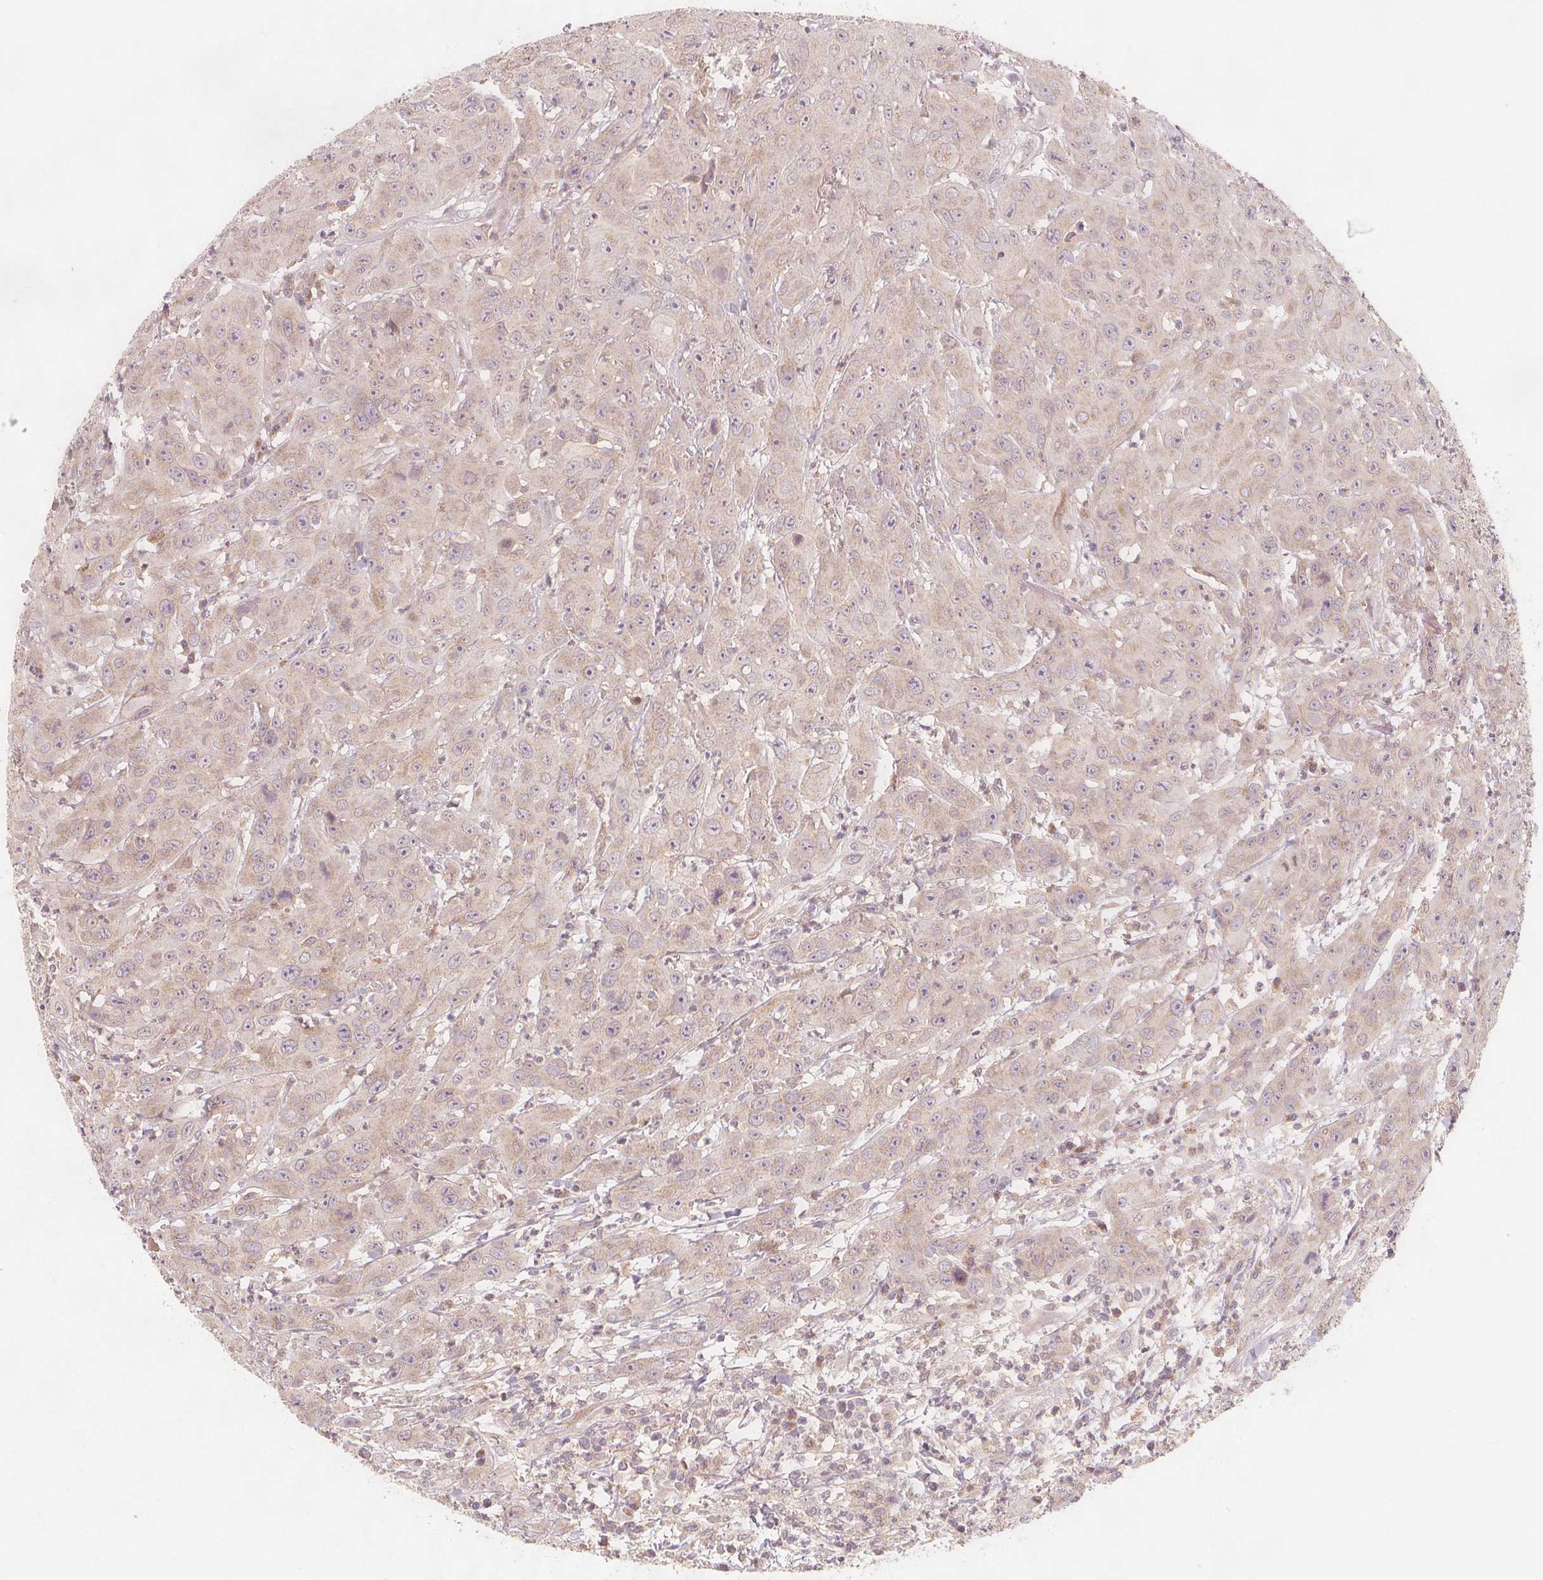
{"staining": {"intensity": "negative", "quantity": "none", "location": "none"}, "tissue": "head and neck cancer", "cell_type": "Tumor cells", "image_type": "cancer", "snomed": [{"axis": "morphology", "description": "Squamous cell carcinoma, NOS"}, {"axis": "topography", "description": "Skin"}, {"axis": "topography", "description": "Head-Neck"}], "caption": "An IHC image of squamous cell carcinoma (head and neck) is shown. There is no staining in tumor cells of squamous cell carcinoma (head and neck).", "gene": "NCSTN", "patient": {"sex": "male", "age": 80}}